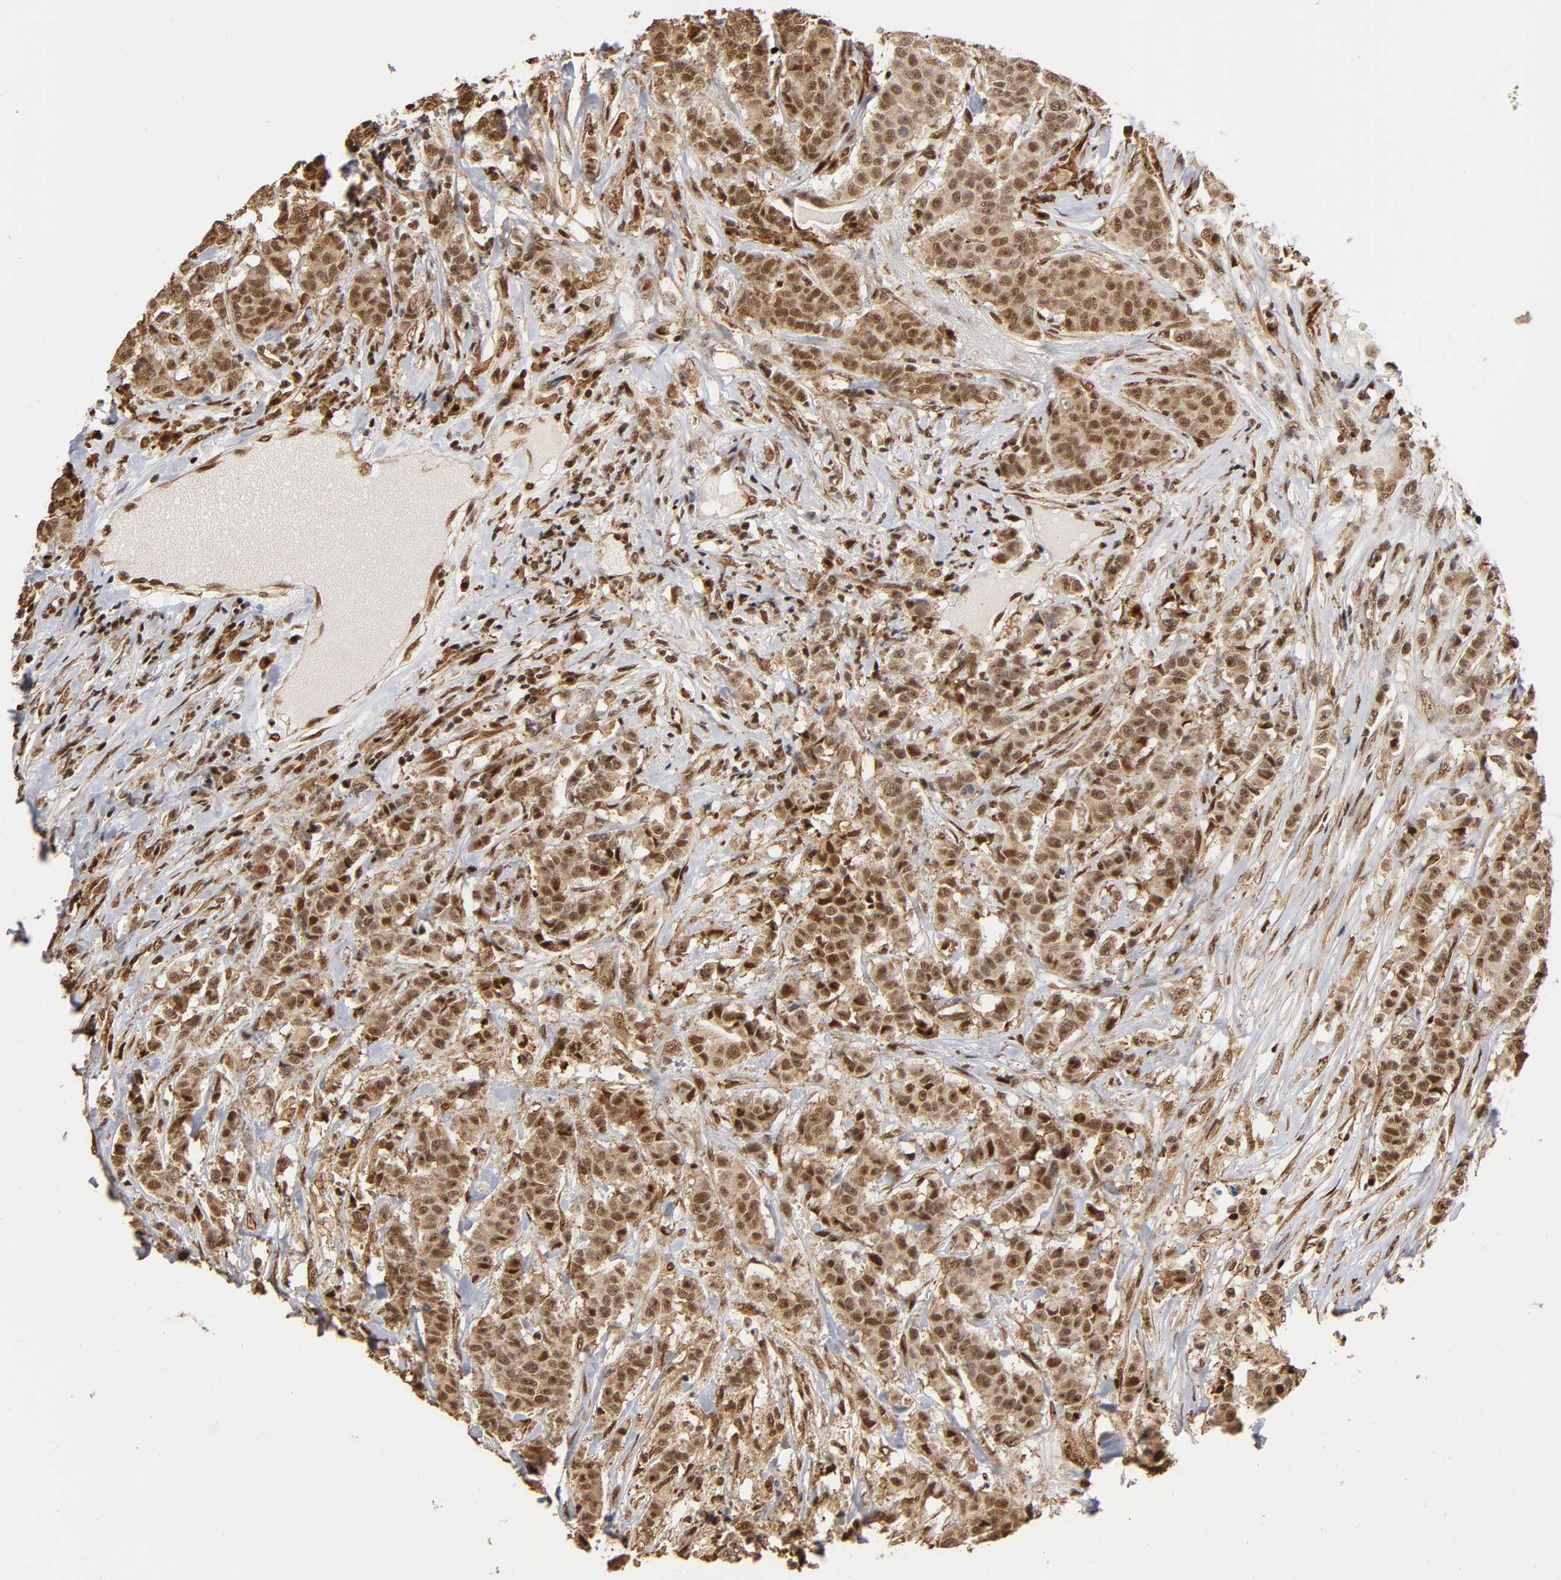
{"staining": {"intensity": "strong", "quantity": ">75%", "location": "cytoplasmic/membranous,nuclear"}, "tissue": "breast cancer", "cell_type": "Tumor cells", "image_type": "cancer", "snomed": [{"axis": "morphology", "description": "Duct carcinoma"}, {"axis": "topography", "description": "Breast"}], "caption": "Immunohistochemistry (IHC) (DAB (3,3'-diaminobenzidine)) staining of breast cancer (intraductal carcinoma) exhibits strong cytoplasmic/membranous and nuclear protein expression in approximately >75% of tumor cells. Immunohistochemistry stains the protein of interest in brown and the nuclei are stained blue.", "gene": "RNF122", "patient": {"sex": "female", "age": 40}}